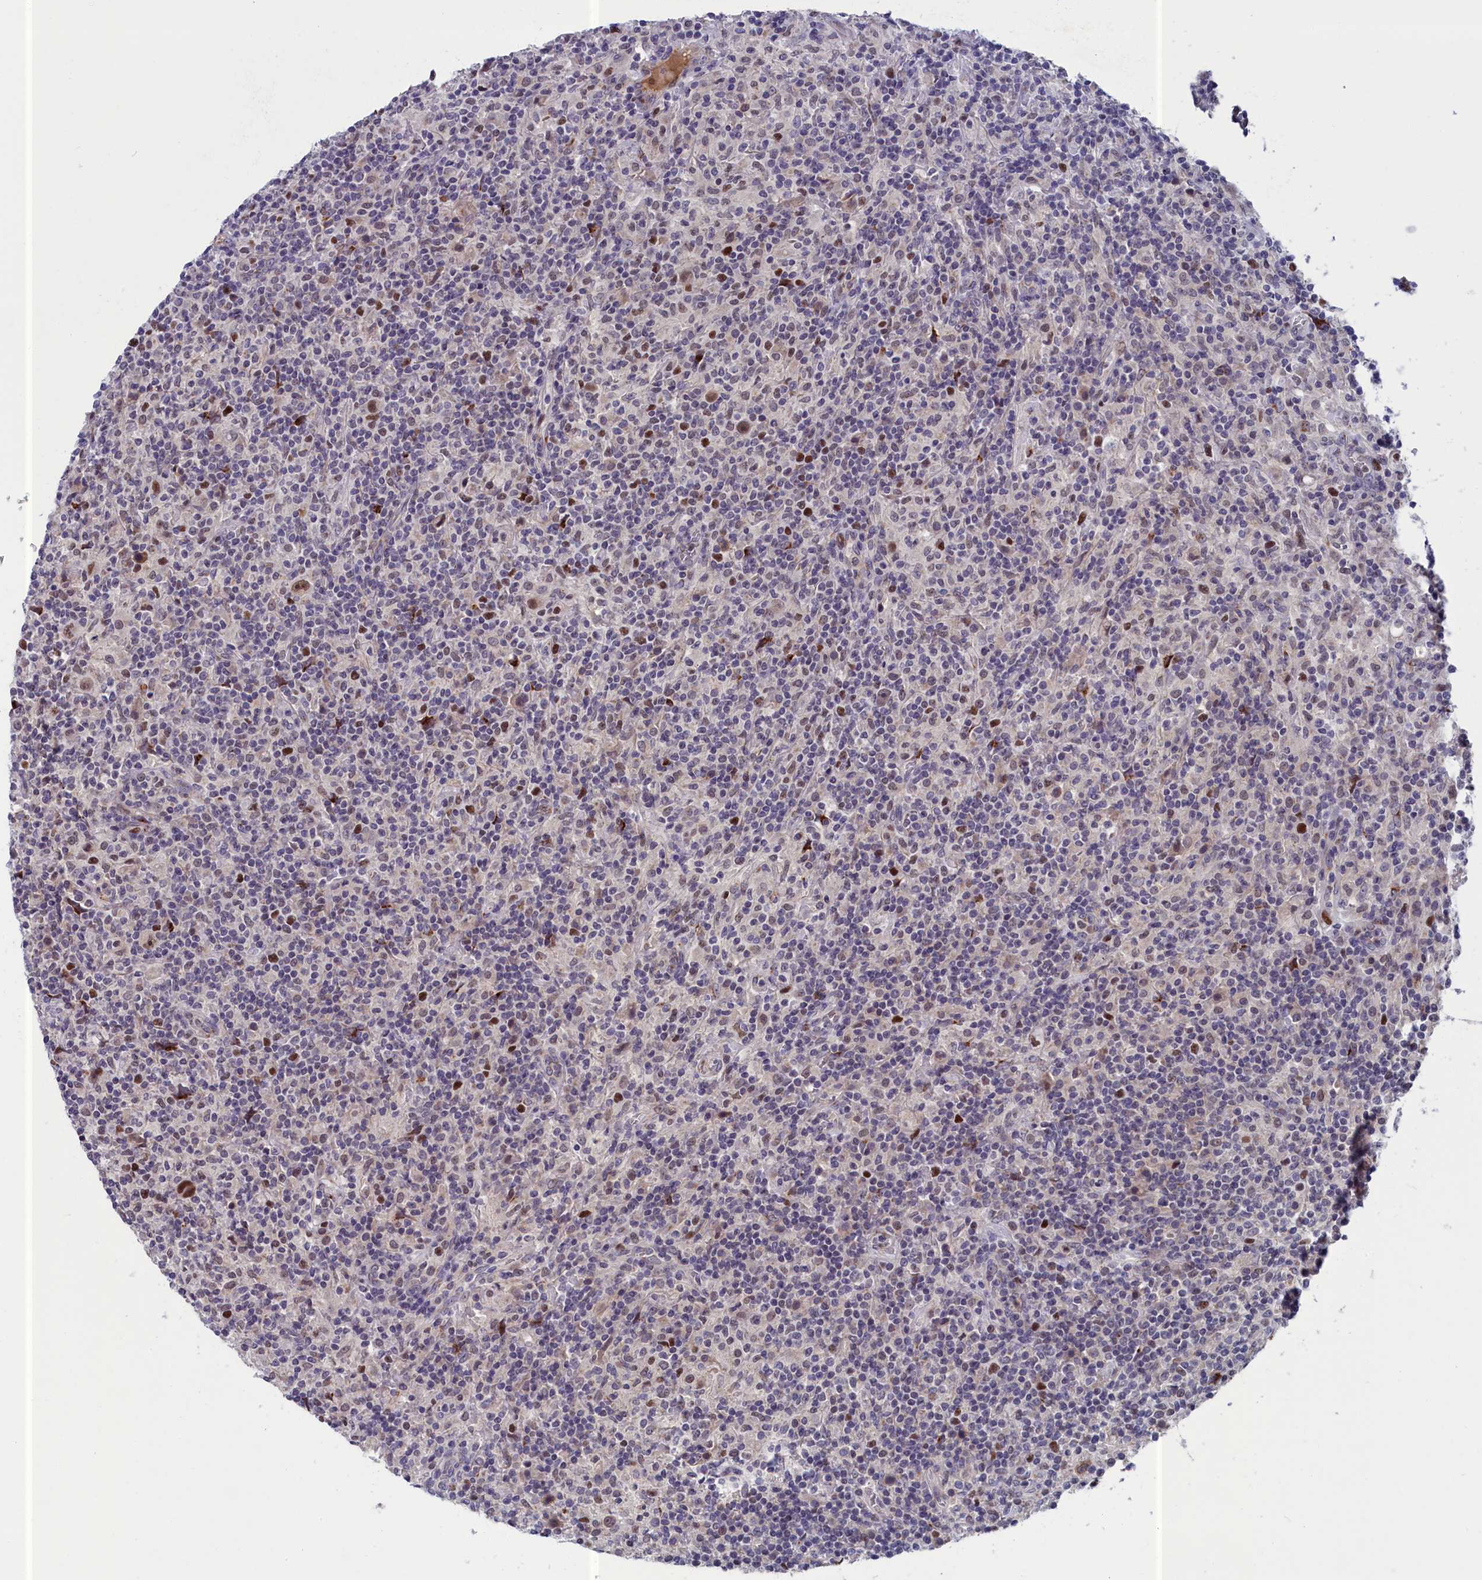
{"staining": {"intensity": "moderate", "quantity": "<25%", "location": "nuclear"}, "tissue": "lymphoma", "cell_type": "Tumor cells", "image_type": "cancer", "snomed": [{"axis": "morphology", "description": "Hodgkin's disease, NOS"}, {"axis": "topography", "description": "Lymph node"}], "caption": "IHC micrograph of Hodgkin's disease stained for a protein (brown), which shows low levels of moderate nuclear staining in about <25% of tumor cells.", "gene": "LIG1", "patient": {"sex": "male", "age": 70}}